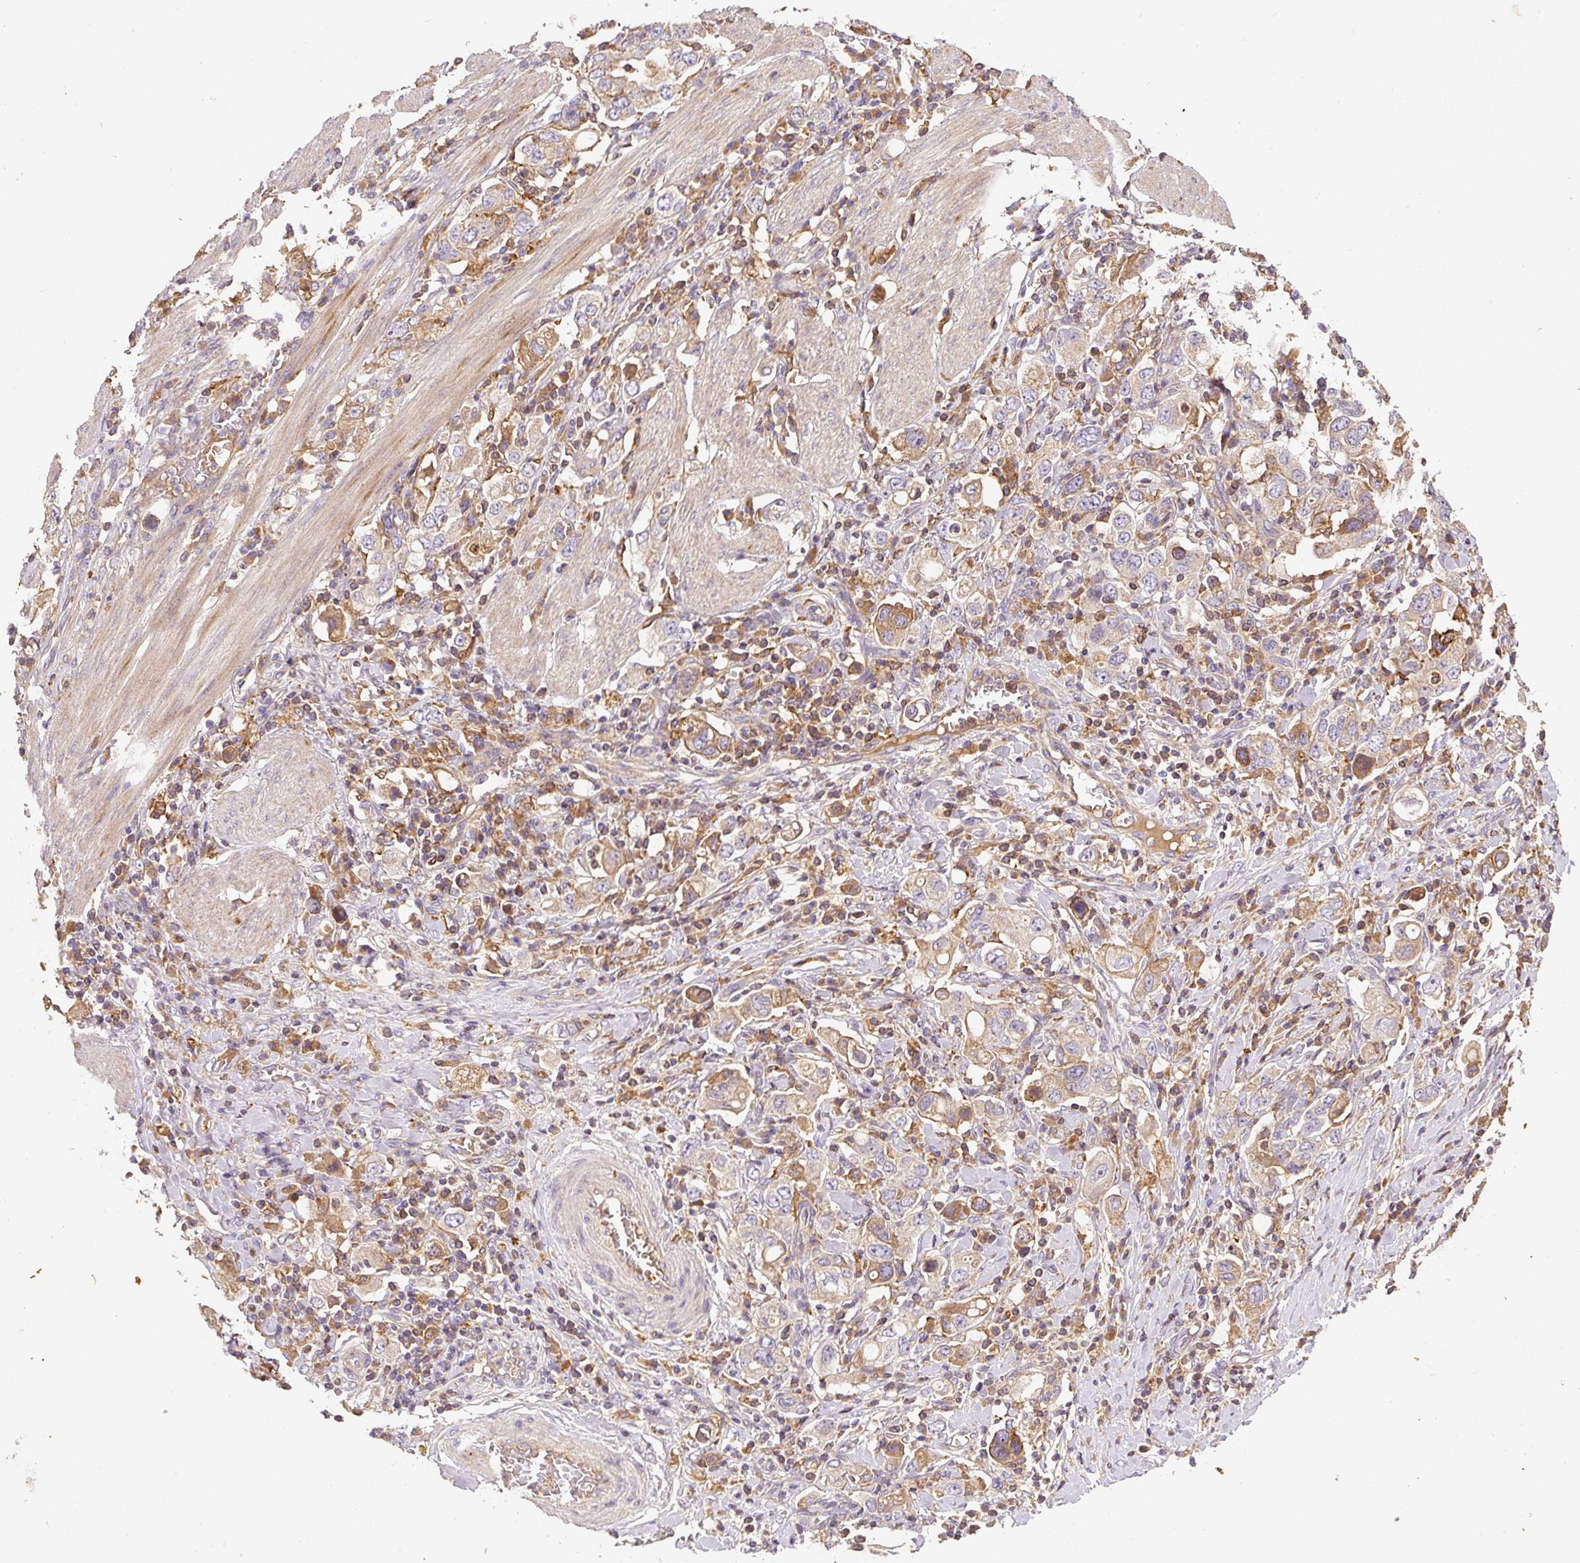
{"staining": {"intensity": "moderate", "quantity": "25%-75%", "location": "cytoplasmic/membranous"}, "tissue": "stomach cancer", "cell_type": "Tumor cells", "image_type": "cancer", "snomed": [{"axis": "morphology", "description": "Adenocarcinoma, NOS"}, {"axis": "topography", "description": "Stomach, upper"}], "caption": "Brown immunohistochemical staining in stomach adenocarcinoma exhibits moderate cytoplasmic/membranous staining in about 25%-75% of tumor cells.", "gene": "DAPK1", "patient": {"sex": "male", "age": 62}}